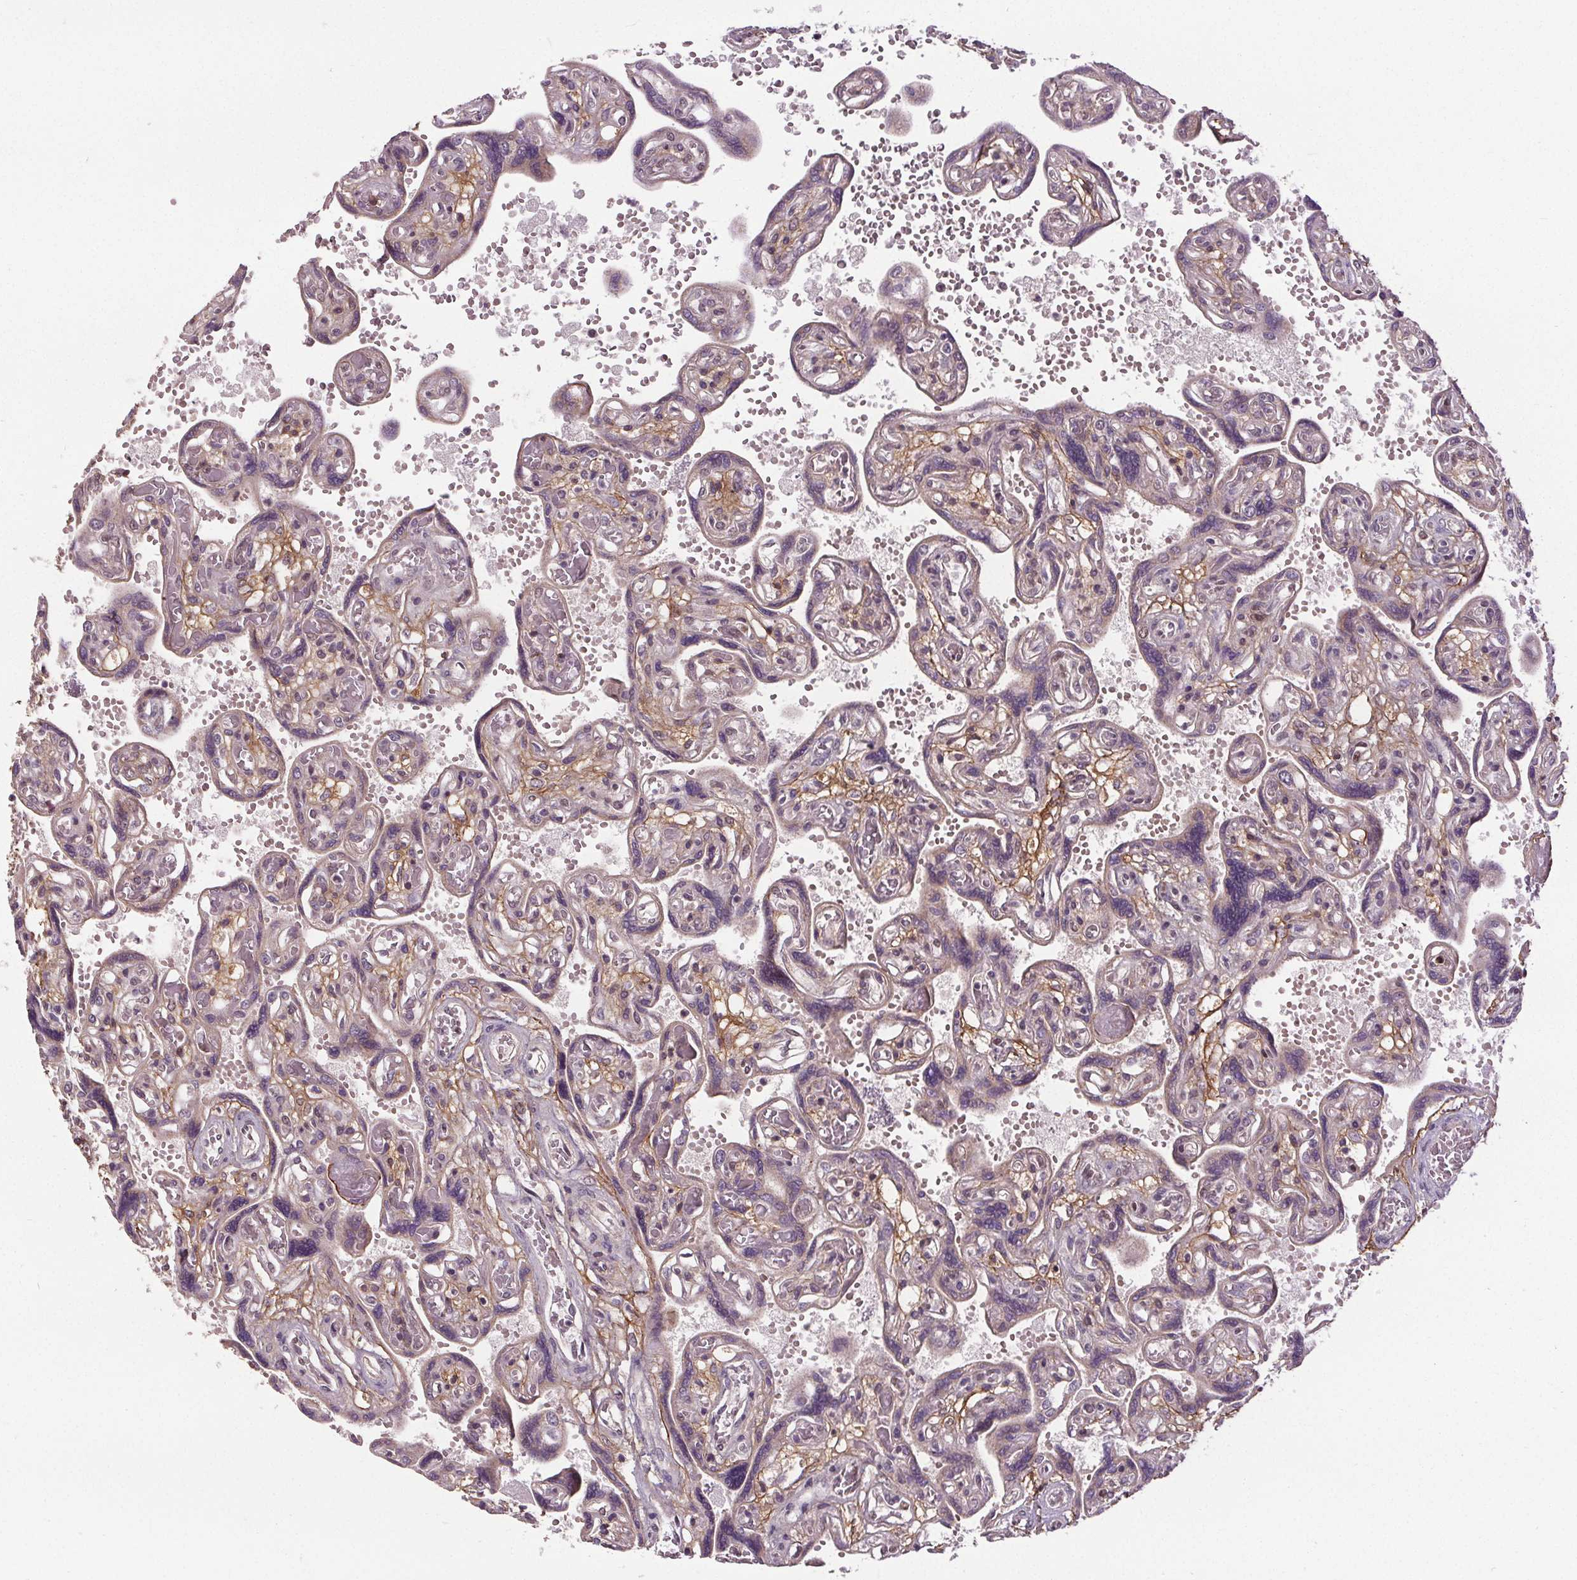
{"staining": {"intensity": "moderate", "quantity": "<25%", "location": "nuclear"}, "tissue": "placenta", "cell_type": "Trophoblastic cells", "image_type": "normal", "snomed": [{"axis": "morphology", "description": "Normal tissue, NOS"}, {"axis": "topography", "description": "Placenta"}], "caption": "Trophoblastic cells show low levels of moderate nuclear expression in approximately <25% of cells in benign human placenta. The staining was performed using DAB, with brown indicating positive protein expression. Nuclei are stained blue with hematoxylin.", "gene": "KIAA0232", "patient": {"sex": "female", "age": 32}}